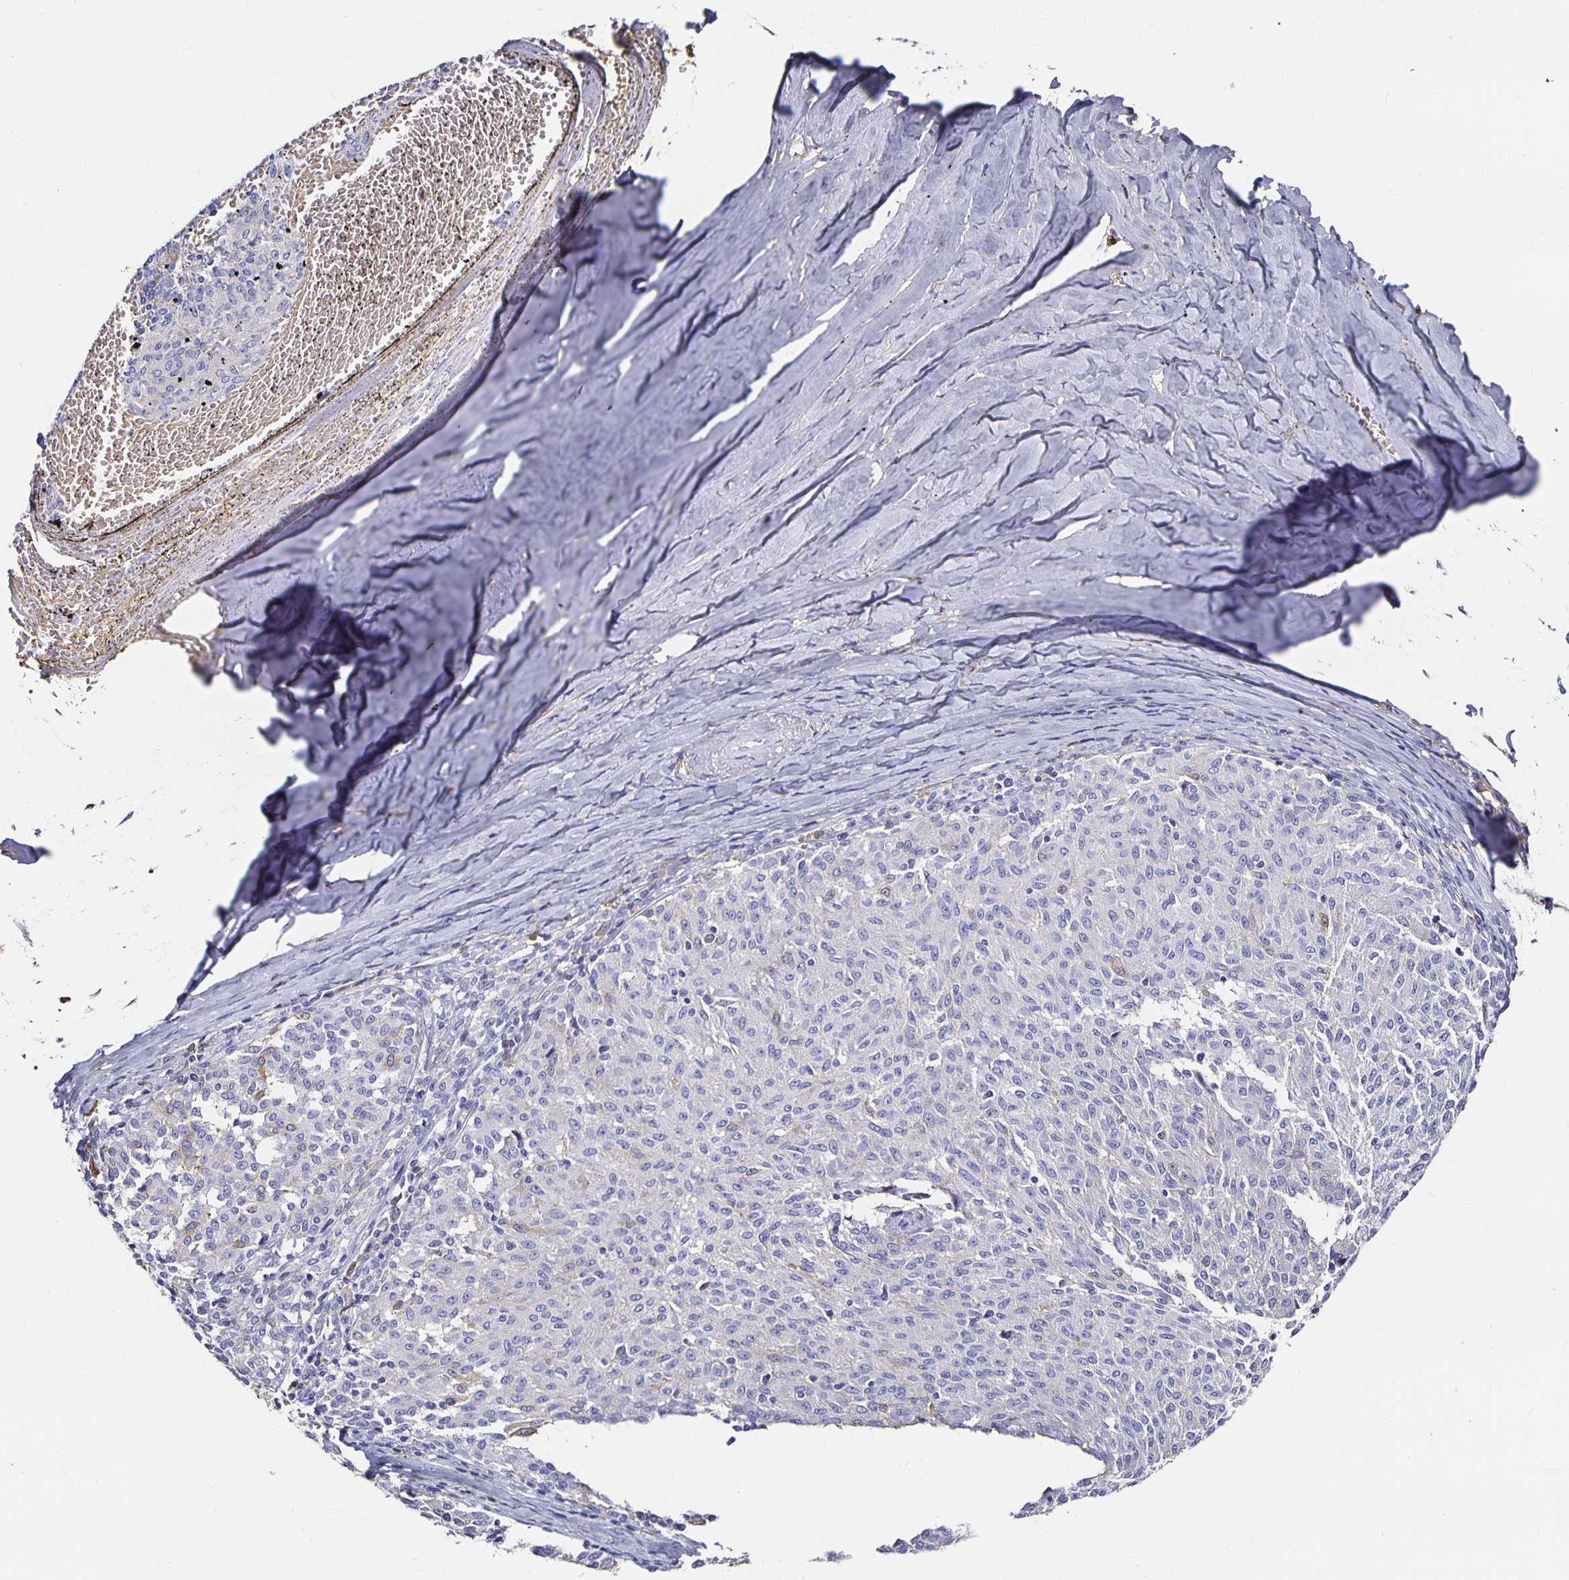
{"staining": {"intensity": "negative", "quantity": "none", "location": "none"}, "tissue": "melanoma", "cell_type": "Tumor cells", "image_type": "cancer", "snomed": [{"axis": "morphology", "description": "Malignant melanoma, NOS"}, {"axis": "topography", "description": "Skin"}], "caption": "Protein analysis of melanoma shows no significant staining in tumor cells.", "gene": "TTR", "patient": {"sex": "female", "age": 72}}